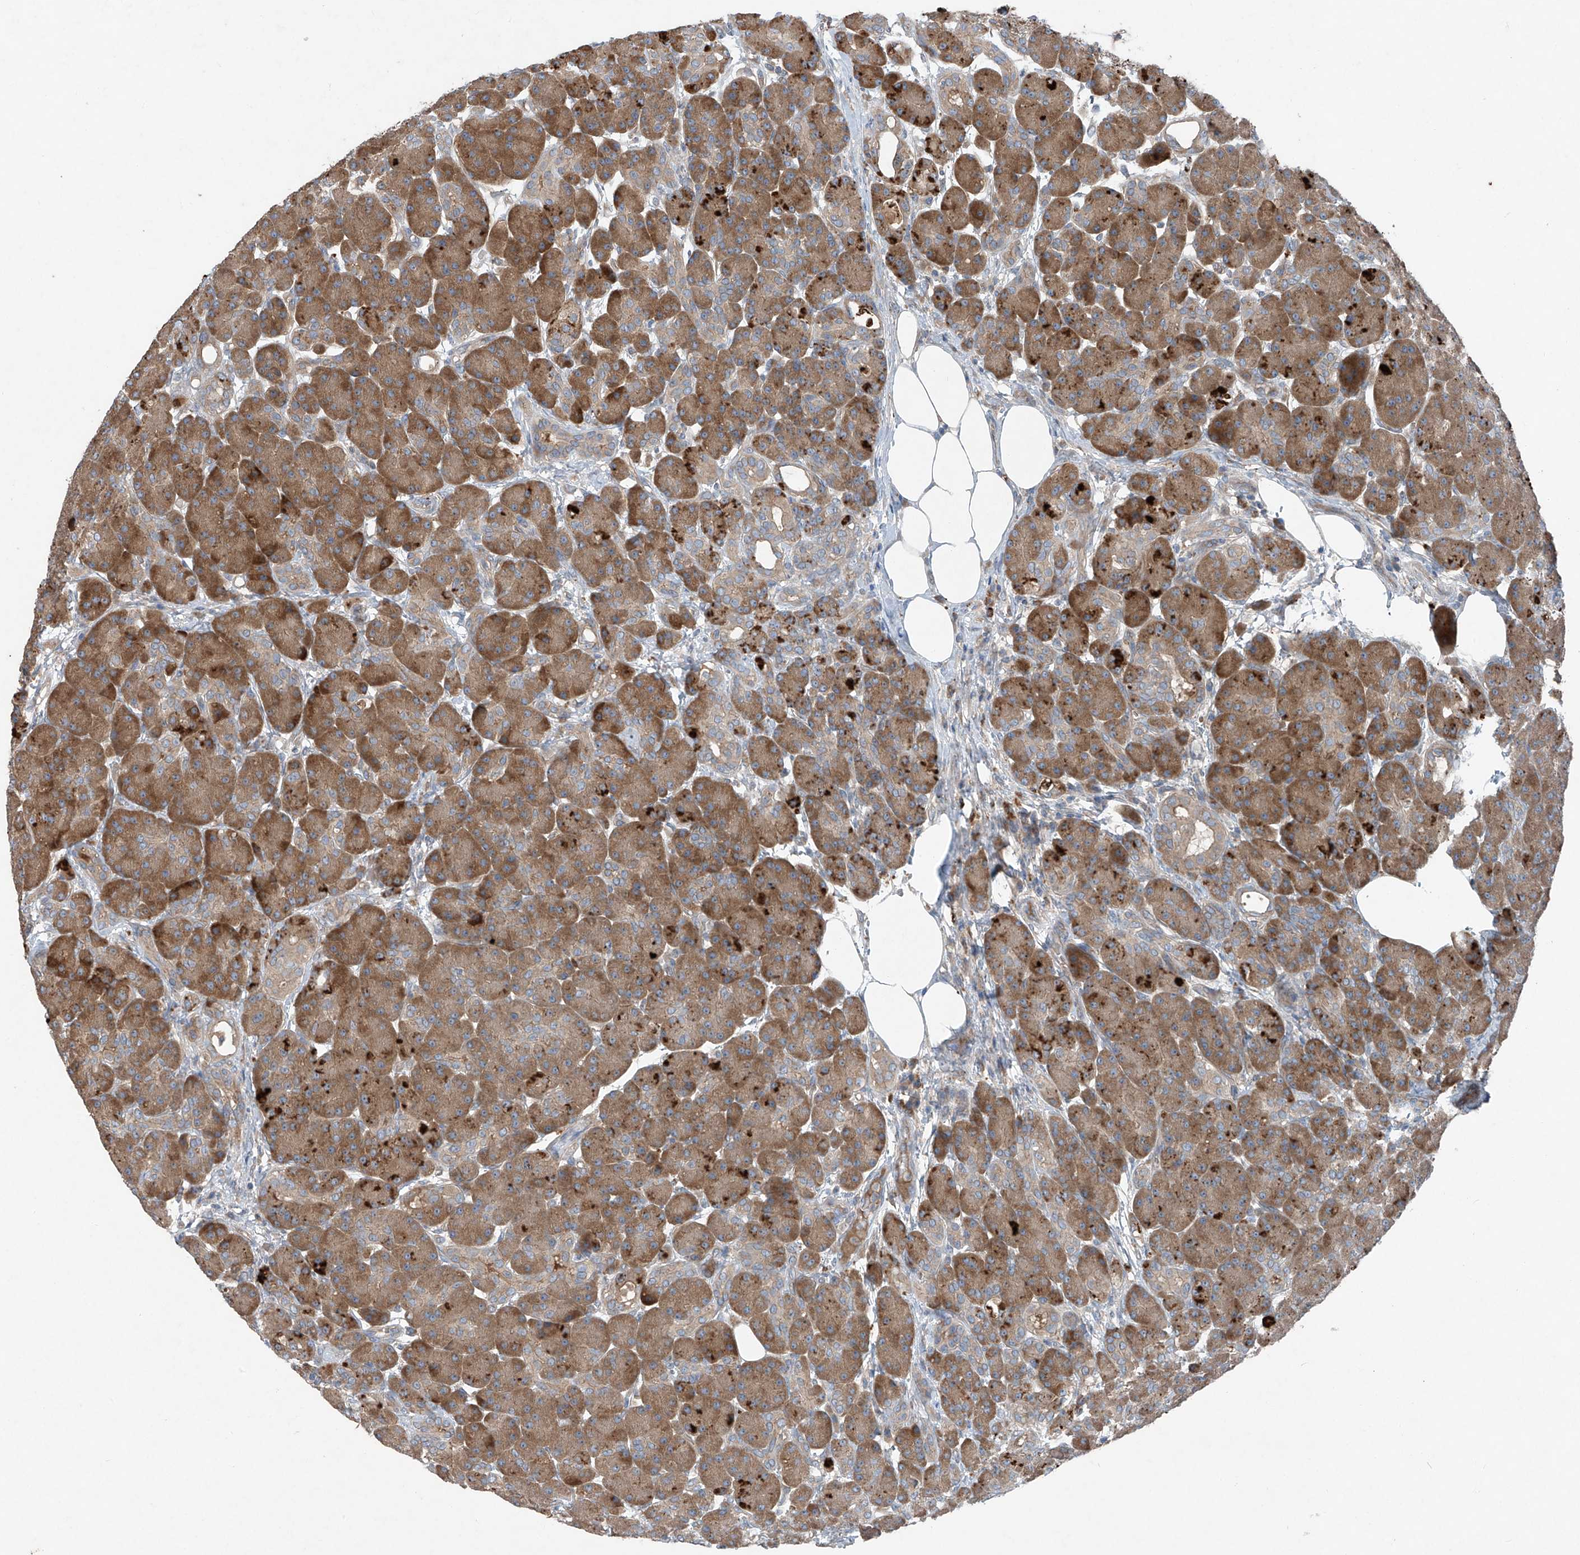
{"staining": {"intensity": "moderate", "quantity": ">75%", "location": "cytoplasmic/membranous"}, "tissue": "pancreas", "cell_type": "Exocrine glandular cells", "image_type": "normal", "snomed": [{"axis": "morphology", "description": "Normal tissue, NOS"}, {"axis": "topography", "description": "Pancreas"}], "caption": "A brown stain shows moderate cytoplasmic/membranous expression of a protein in exocrine glandular cells of benign human pancreas. Nuclei are stained in blue.", "gene": "FOXRED2", "patient": {"sex": "male", "age": 63}}